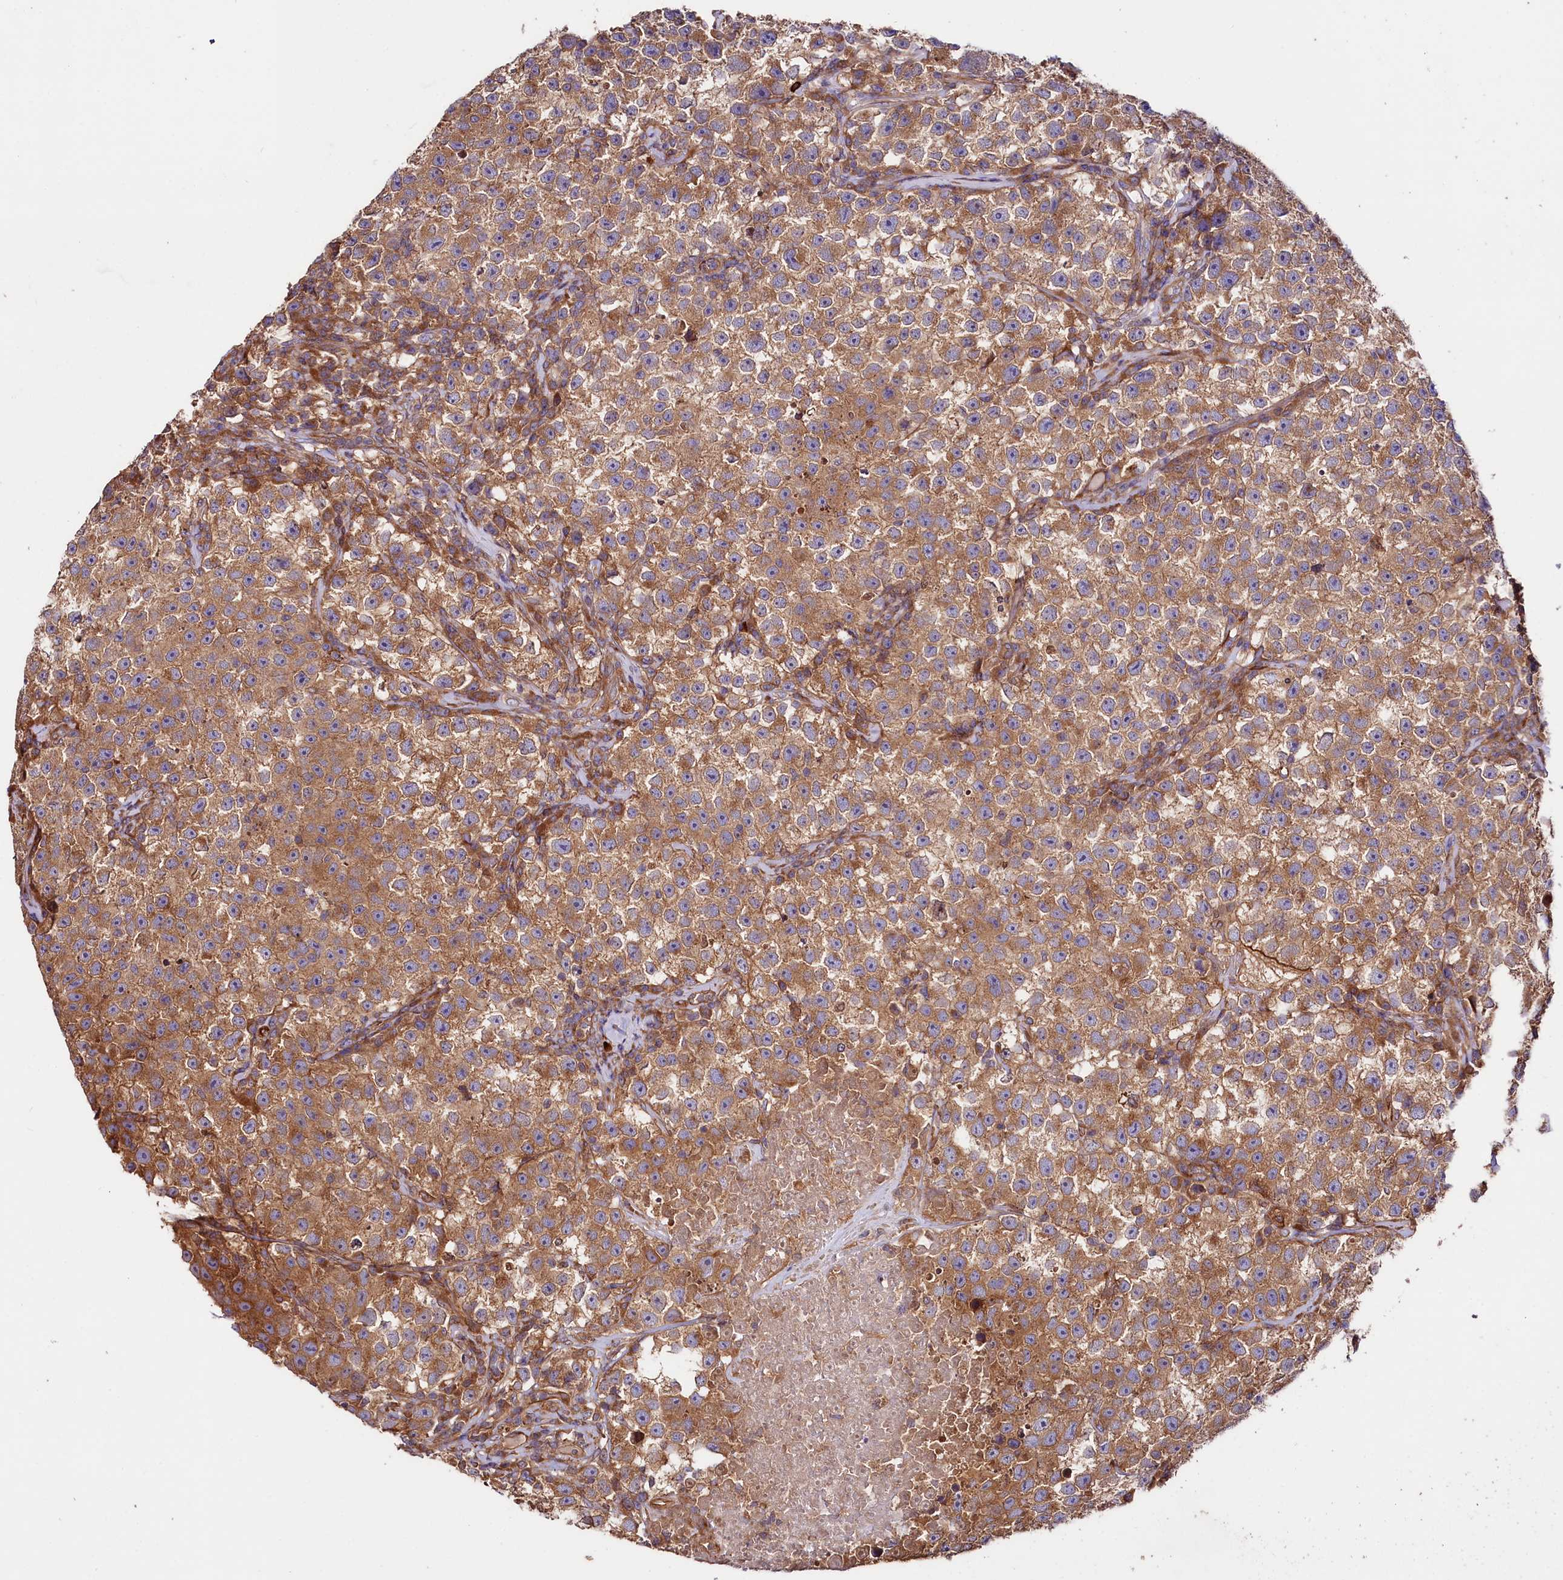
{"staining": {"intensity": "moderate", "quantity": ">75%", "location": "cytoplasmic/membranous"}, "tissue": "testis cancer", "cell_type": "Tumor cells", "image_type": "cancer", "snomed": [{"axis": "morphology", "description": "Seminoma, NOS"}, {"axis": "topography", "description": "Testis"}], "caption": "Immunohistochemistry (DAB (3,3'-diaminobenzidine)) staining of testis seminoma exhibits moderate cytoplasmic/membranous protein expression in about >75% of tumor cells. Nuclei are stained in blue.", "gene": "CEP295", "patient": {"sex": "male", "age": 22}}